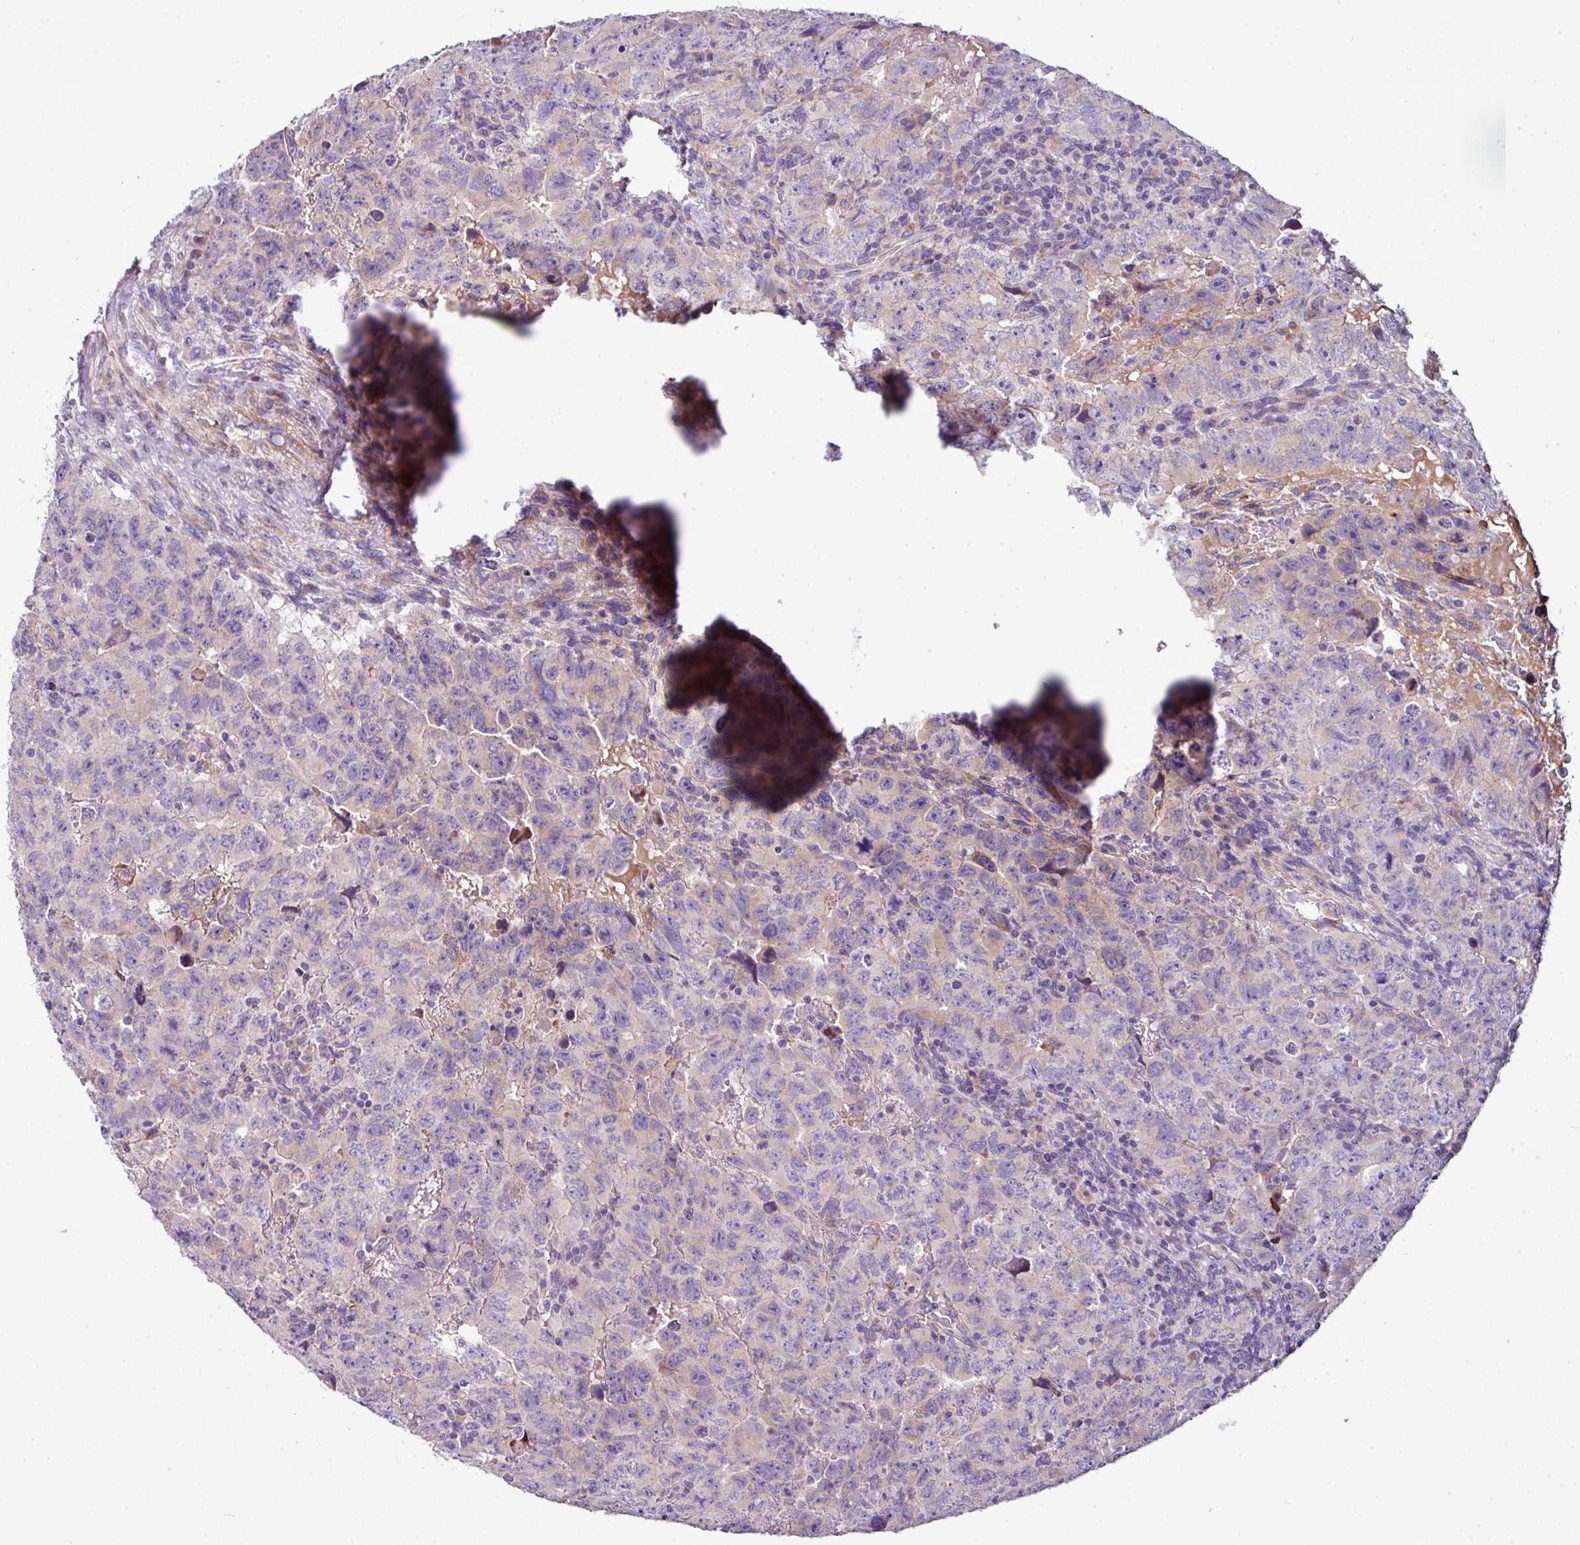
{"staining": {"intensity": "negative", "quantity": "none", "location": "none"}, "tissue": "testis cancer", "cell_type": "Tumor cells", "image_type": "cancer", "snomed": [{"axis": "morphology", "description": "Carcinoma, Embryonal, NOS"}, {"axis": "topography", "description": "Testis"}], "caption": "Histopathology image shows no significant protein expression in tumor cells of embryonal carcinoma (testis).", "gene": "GAN", "patient": {"sex": "male", "age": 24}}